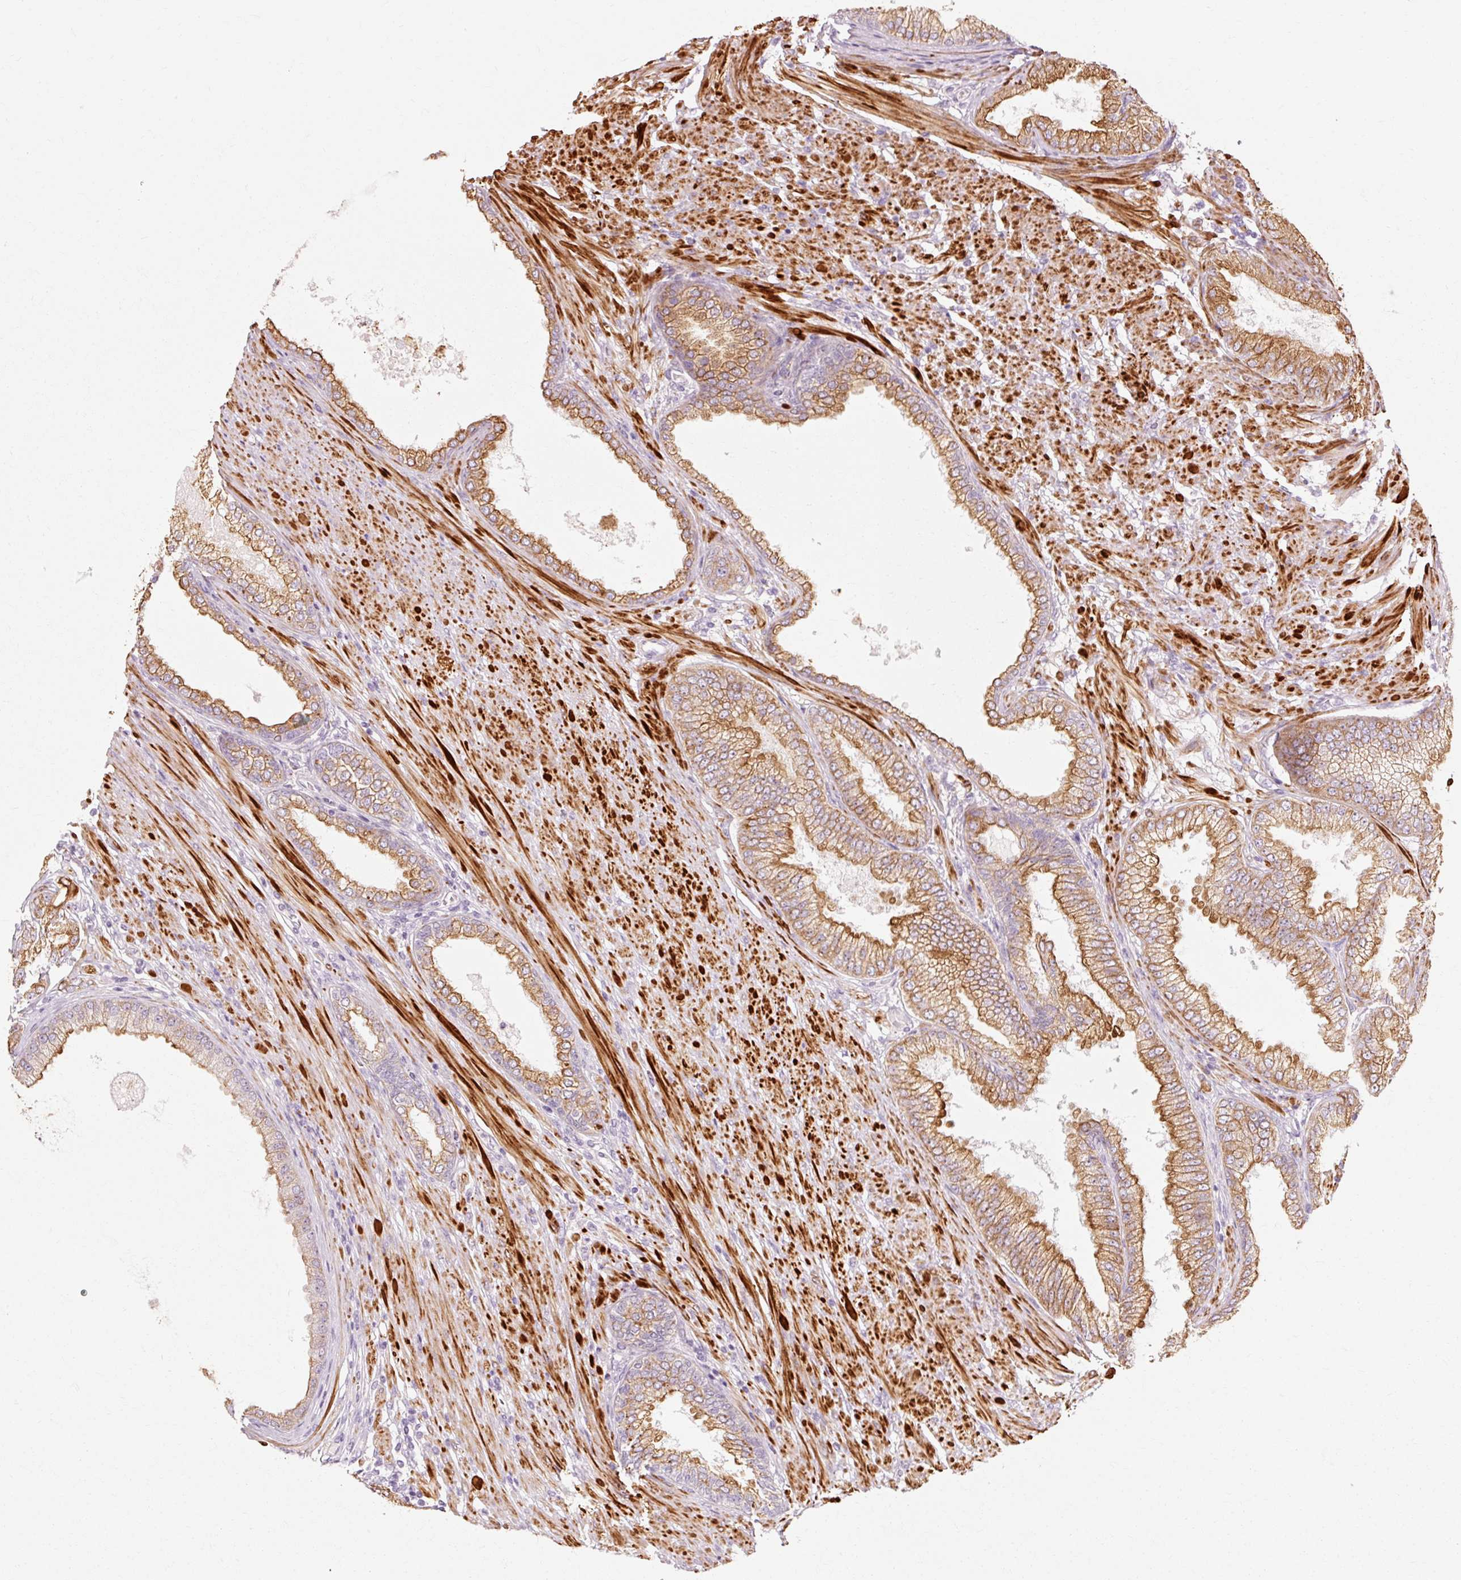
{"staining": {"intensity": "moderate", "quantity": ">75%", "location": "cytoplasmic/membranous"}, "tissue": "prostate cancer", "cell_type": "Tumor cells", "image_type": "cancer", "snomed": [{"axis": "morphology", "description": "Adenocarcinoma, High grade"}, {"axis": "topography", "description": "Prostate"}], "caption": "Prostate cancer (high-grade adenocarcinoma) stained with a protein marker shows moderate staining in tumor cells.", "gene": "TRIM73", "patient": {"sex": "male", "age": 71}}